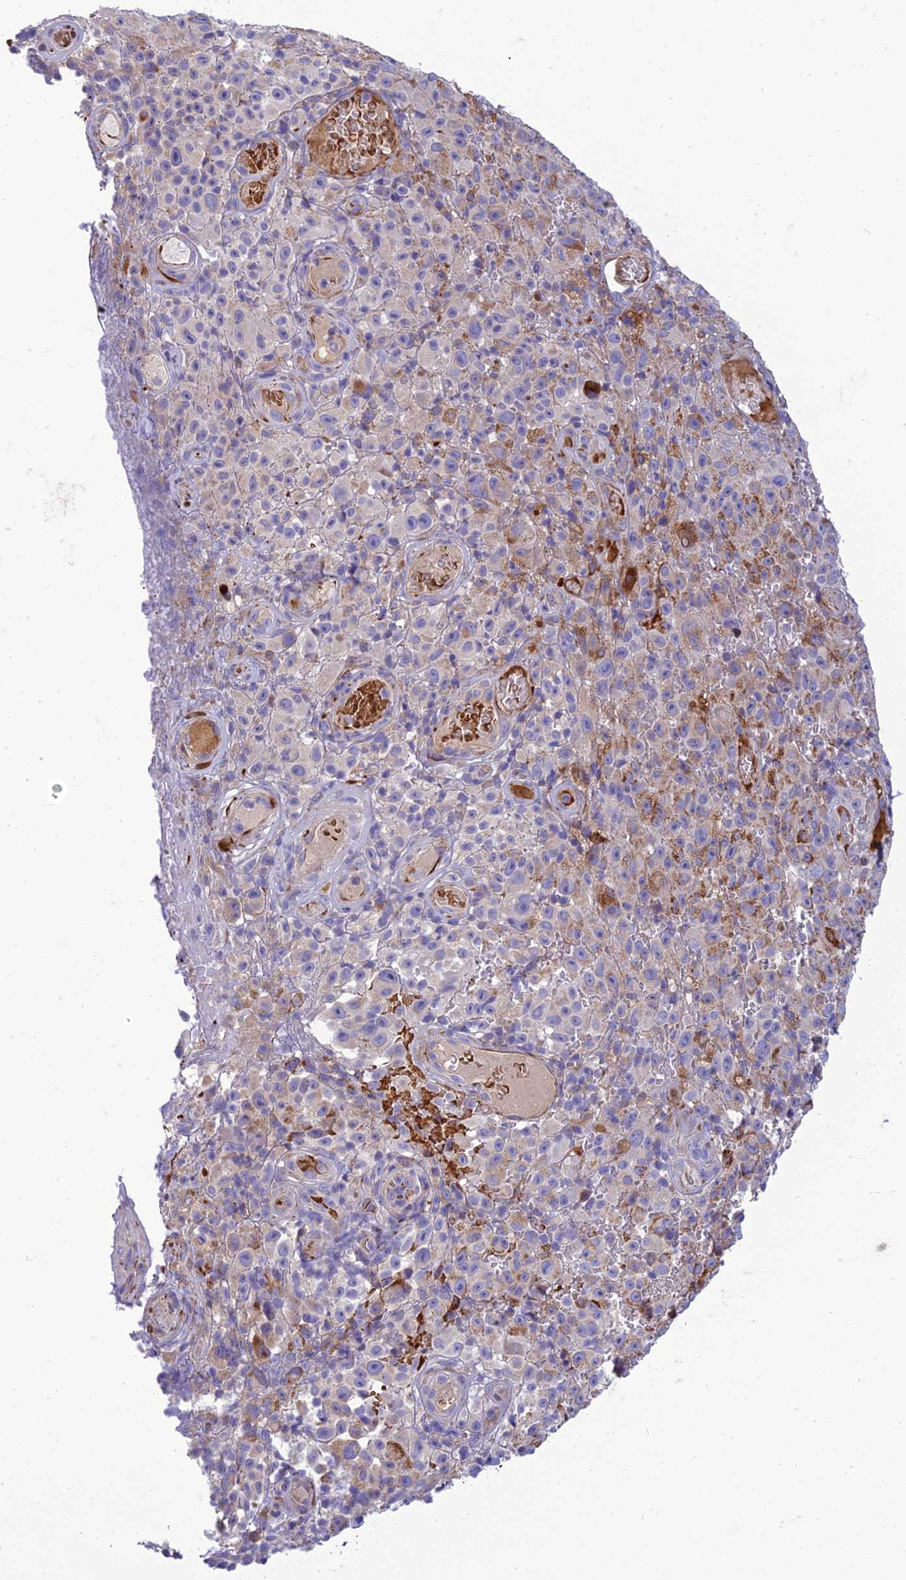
{"staining": {"intensity": "negative", "quantity": "none", "location": "none"}, "tissue": "melanoma", "cell_type": "Tumor cells", "image_type": "cancer", "snomed": [{"axis": "morphology", "description": "Malignant melanoma, NOS"}, {"axis": "topography", "description": "Skin"}], "caption": "Immunohistochemistry image of neoplastic tissue: human malignant melanoma stained with DAB (3,3'-diaminobenzidine) displays no significant protein staining in tumor cells.", "gene": "SEL1L3", "patient": {"sex": "female", "age": 82}}